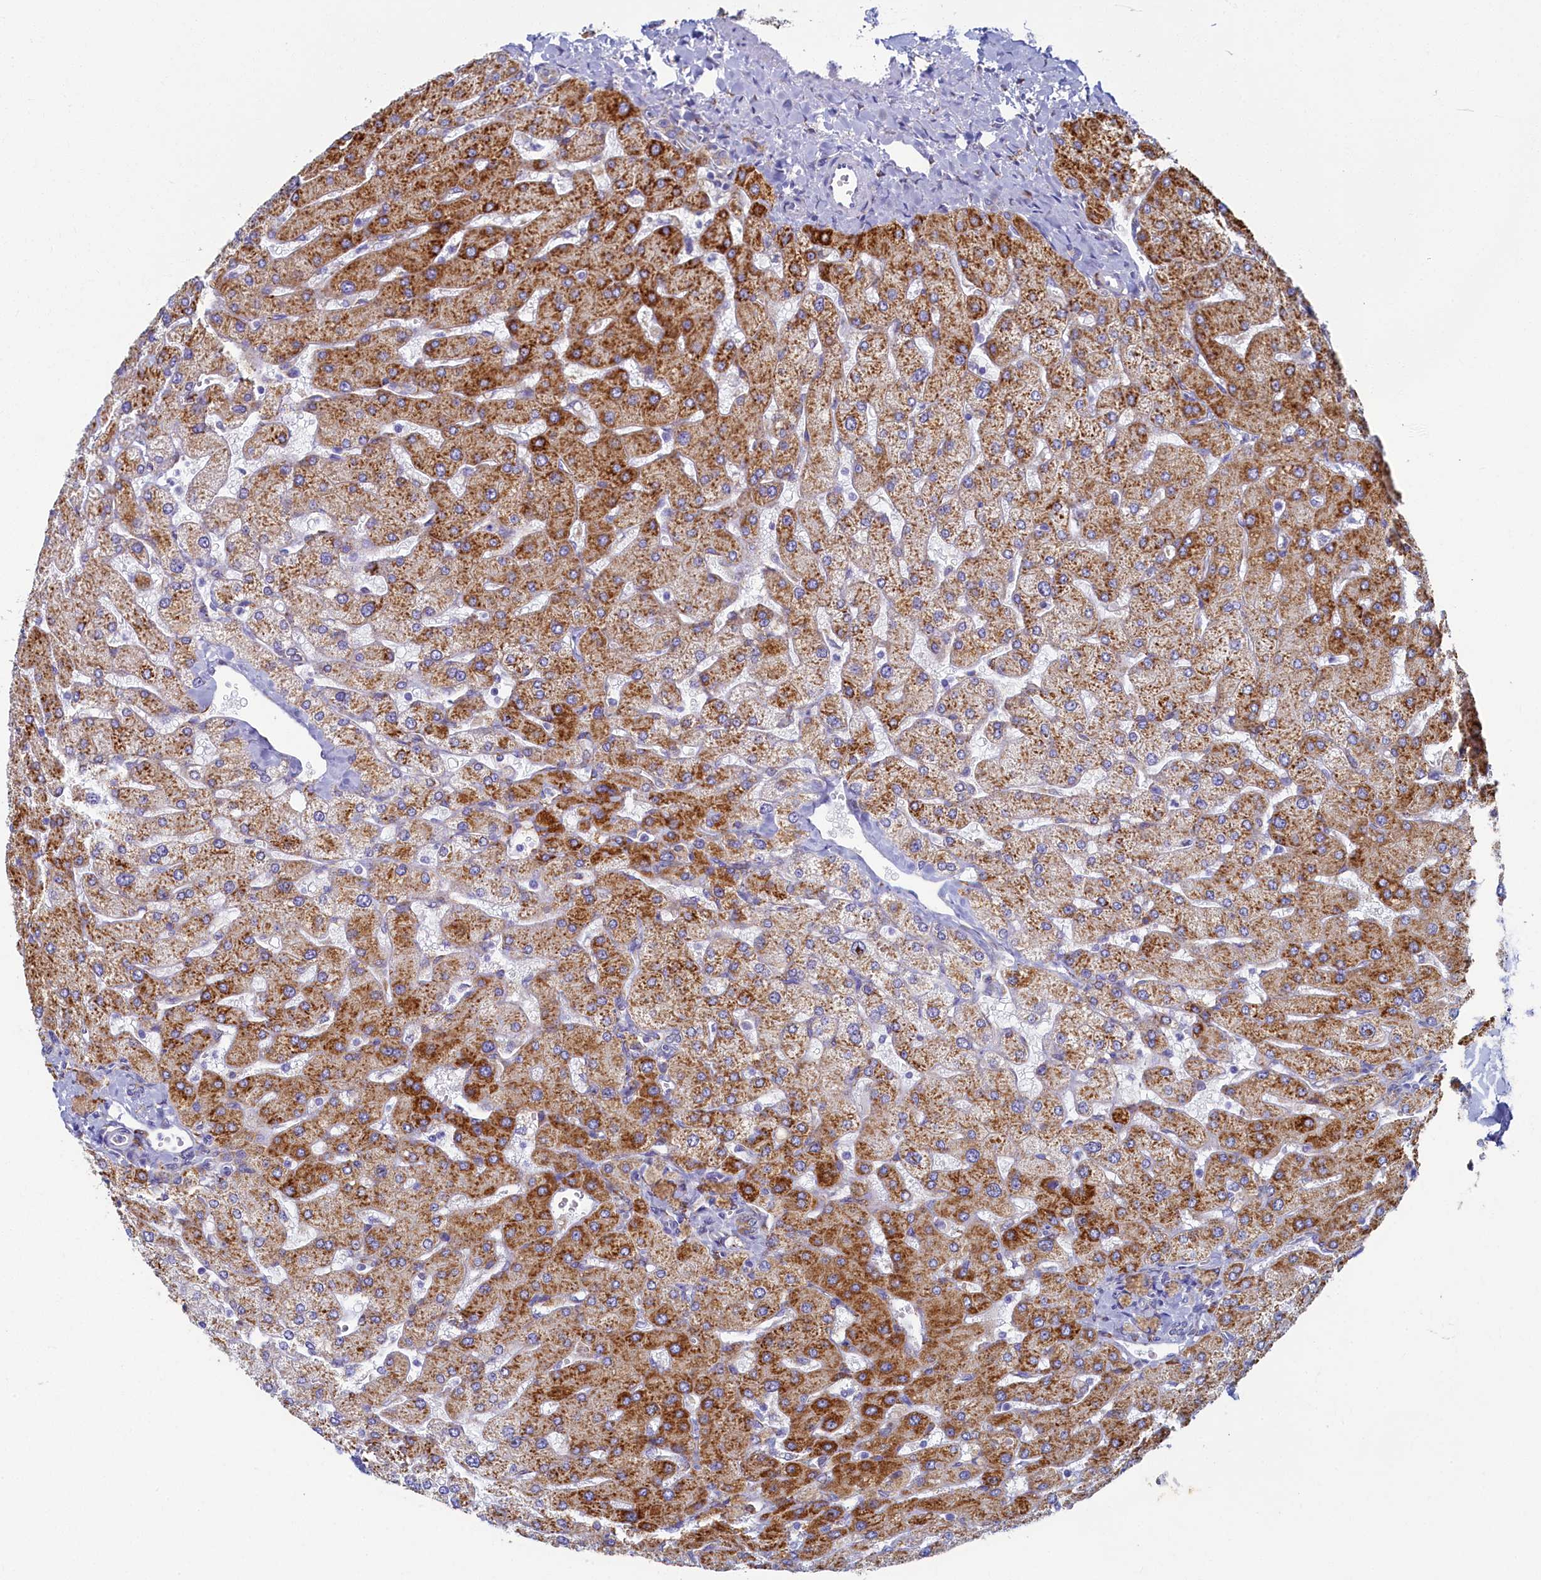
{"staining": {"intensity": "negative", "quantity": "none", "location": "none"}, "tissue": "liver", "cell_type": "Cholangiocytes", "image_type": "normal", "snomed": [{"axis": "morphology", "description": "Normal tissue, NOS"}, {"axis": "topography", "description": "Liver"}], "caption": "Histopathology image shows no protein positivity in cholangiocytes of normal liver. Nuclei are stained in blue.", "gene": "TMEM18", "patient": {"sex": "male", "age": 55}}